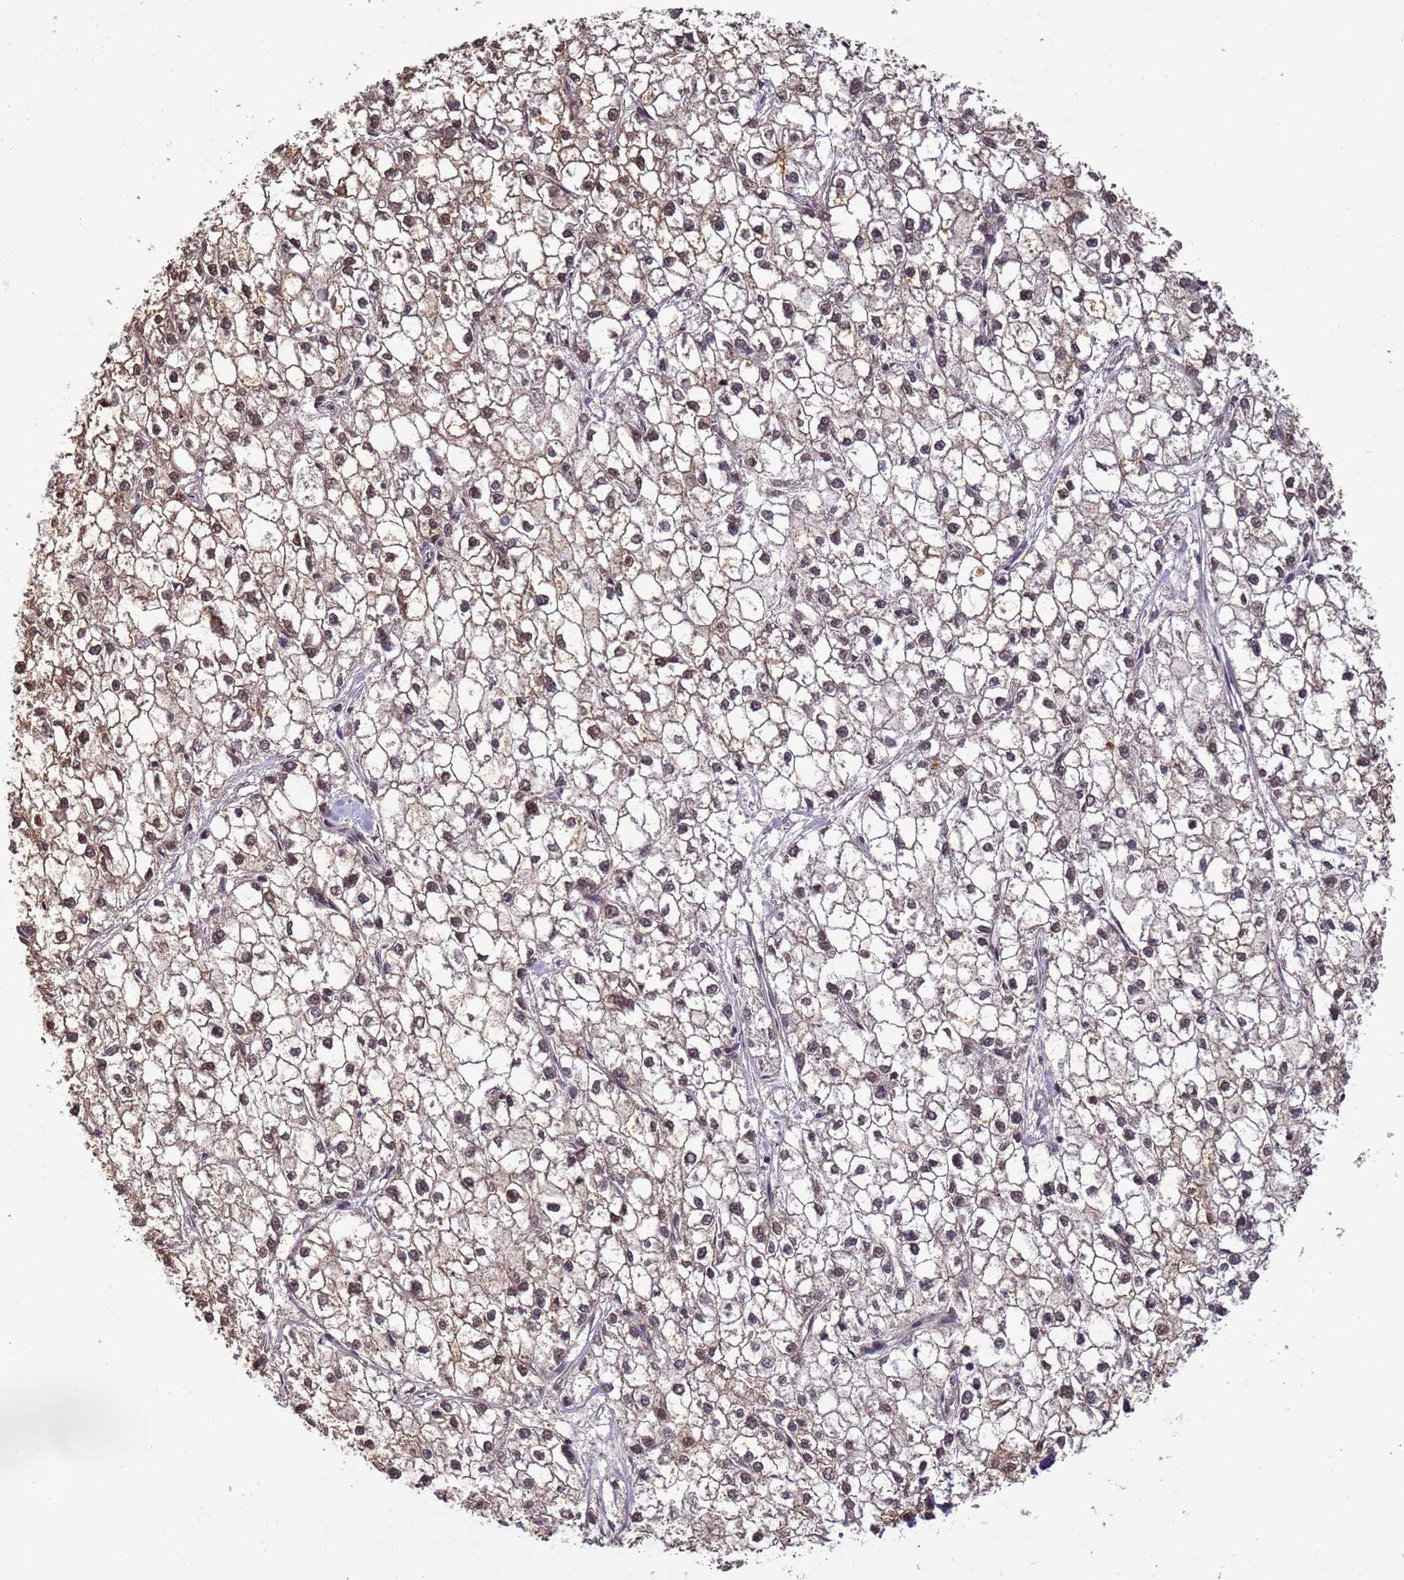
{"staining": {"intensity": "weak", "quantity": "<25%", "location": "cytoplasmic/membranous"}, "tissue": "liver cancer", "cell_type": "Tumor cells", "image_type": "cancer", "snomed": [{"axis": "morphology", "description": "Carcinoma, Hepatocellular, NOS"}, {"axis": "topography", "description": "Liver"}], "caption": "A histopathology image of liver hepatocellular carcinoma stained for a protein displays no brown staining in tumor cells.", "gene": "MYL7", "patient": {"sex": "female", "age": 43}}